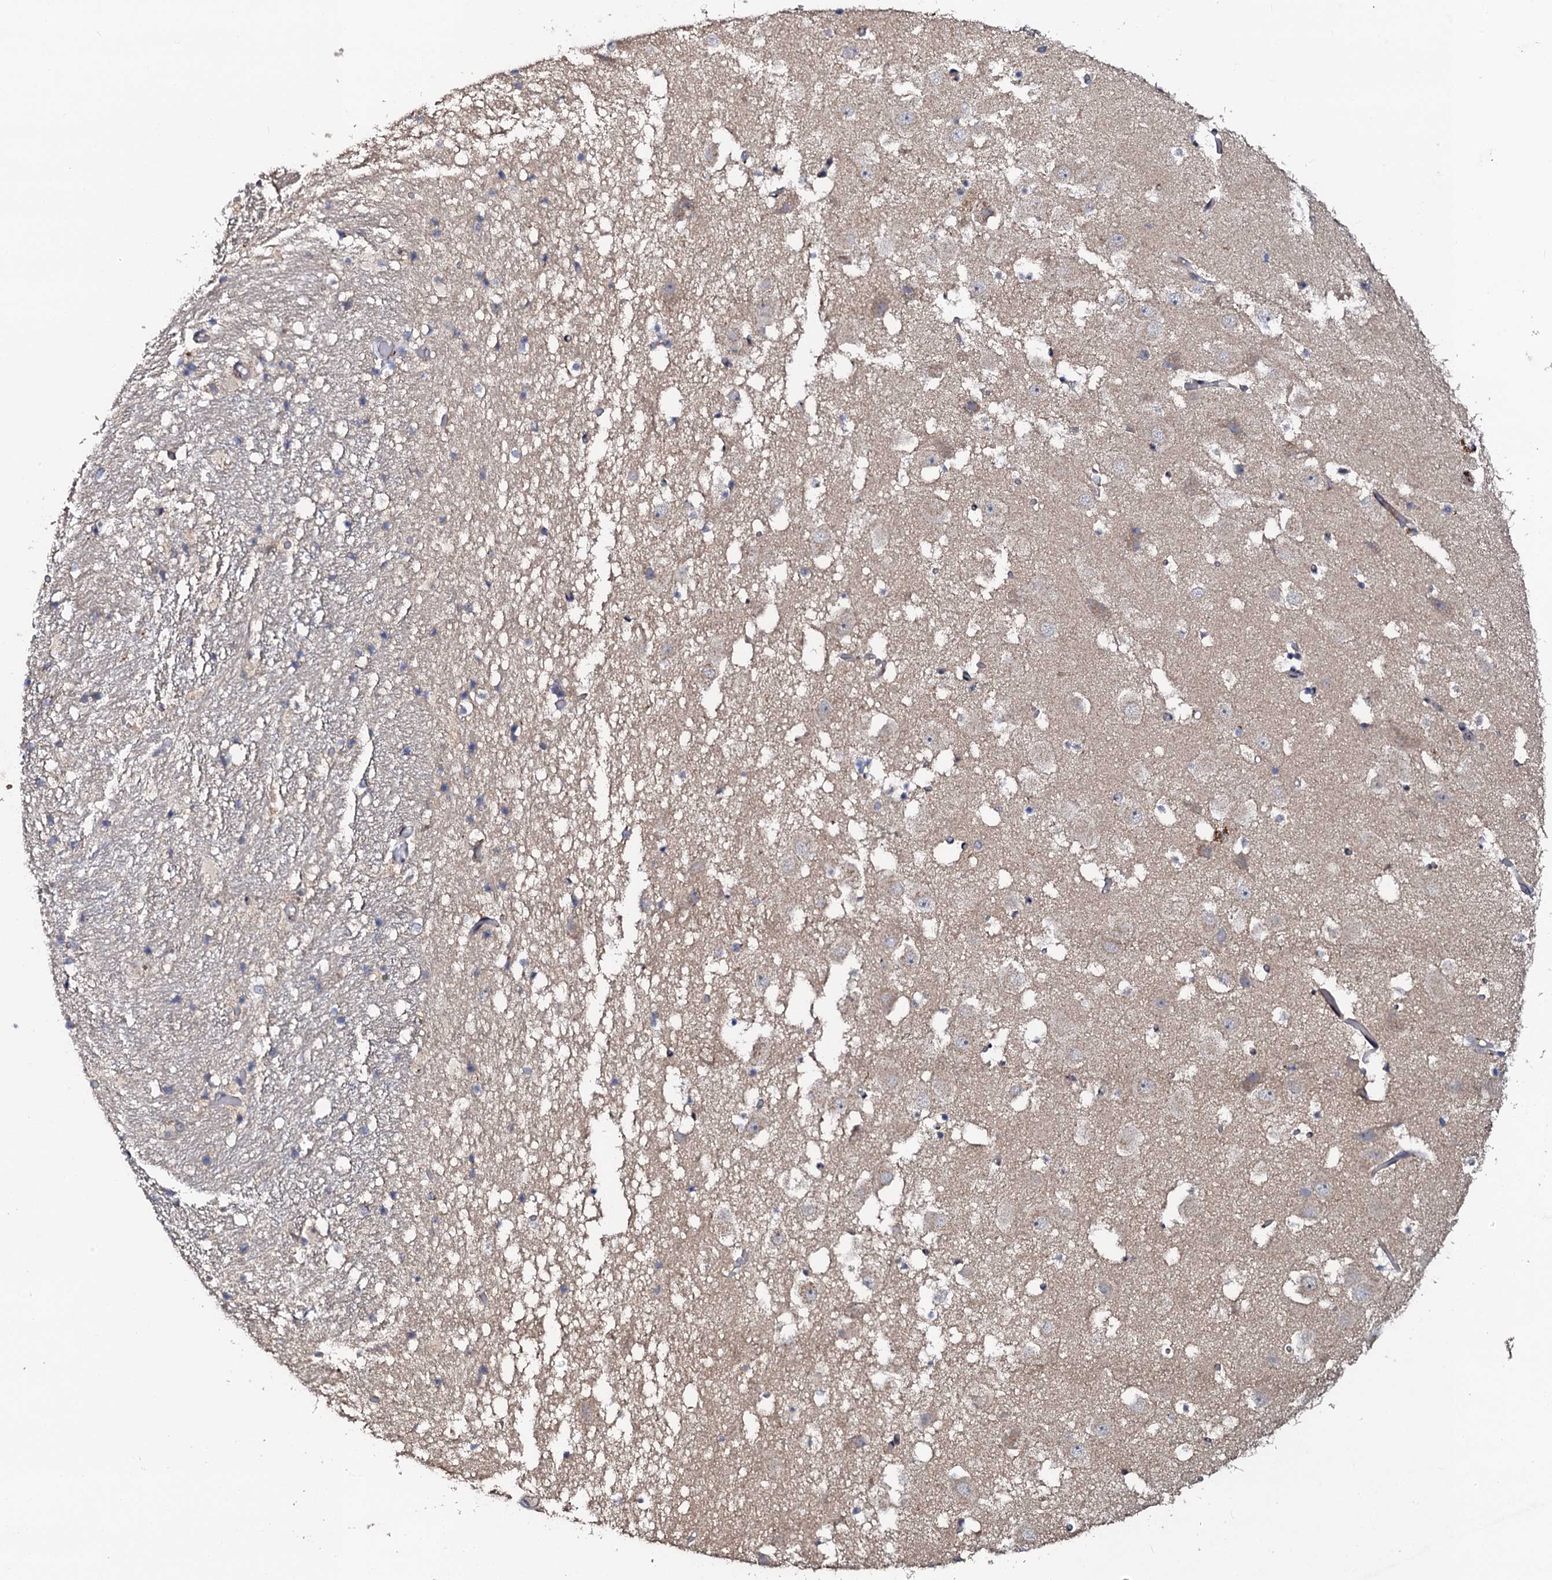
{"staining": {"intensity": "negative", "quantity": "none", "location": "none"}, "tissue": "hippocampus", "cell_type": "Glial cells", "image_type": "normal", "snomed": [{"axis": "morphology", "description": "Normal tissue, NOS"}, {"axis": "topography", "description": "Hippocampus"}], "caption": "Hippocampus stained for a protein using immunohistochemistry reveals no expression glial cells.", "gene": "GLCE", "patient": {"sex": "female", "age": 52}}